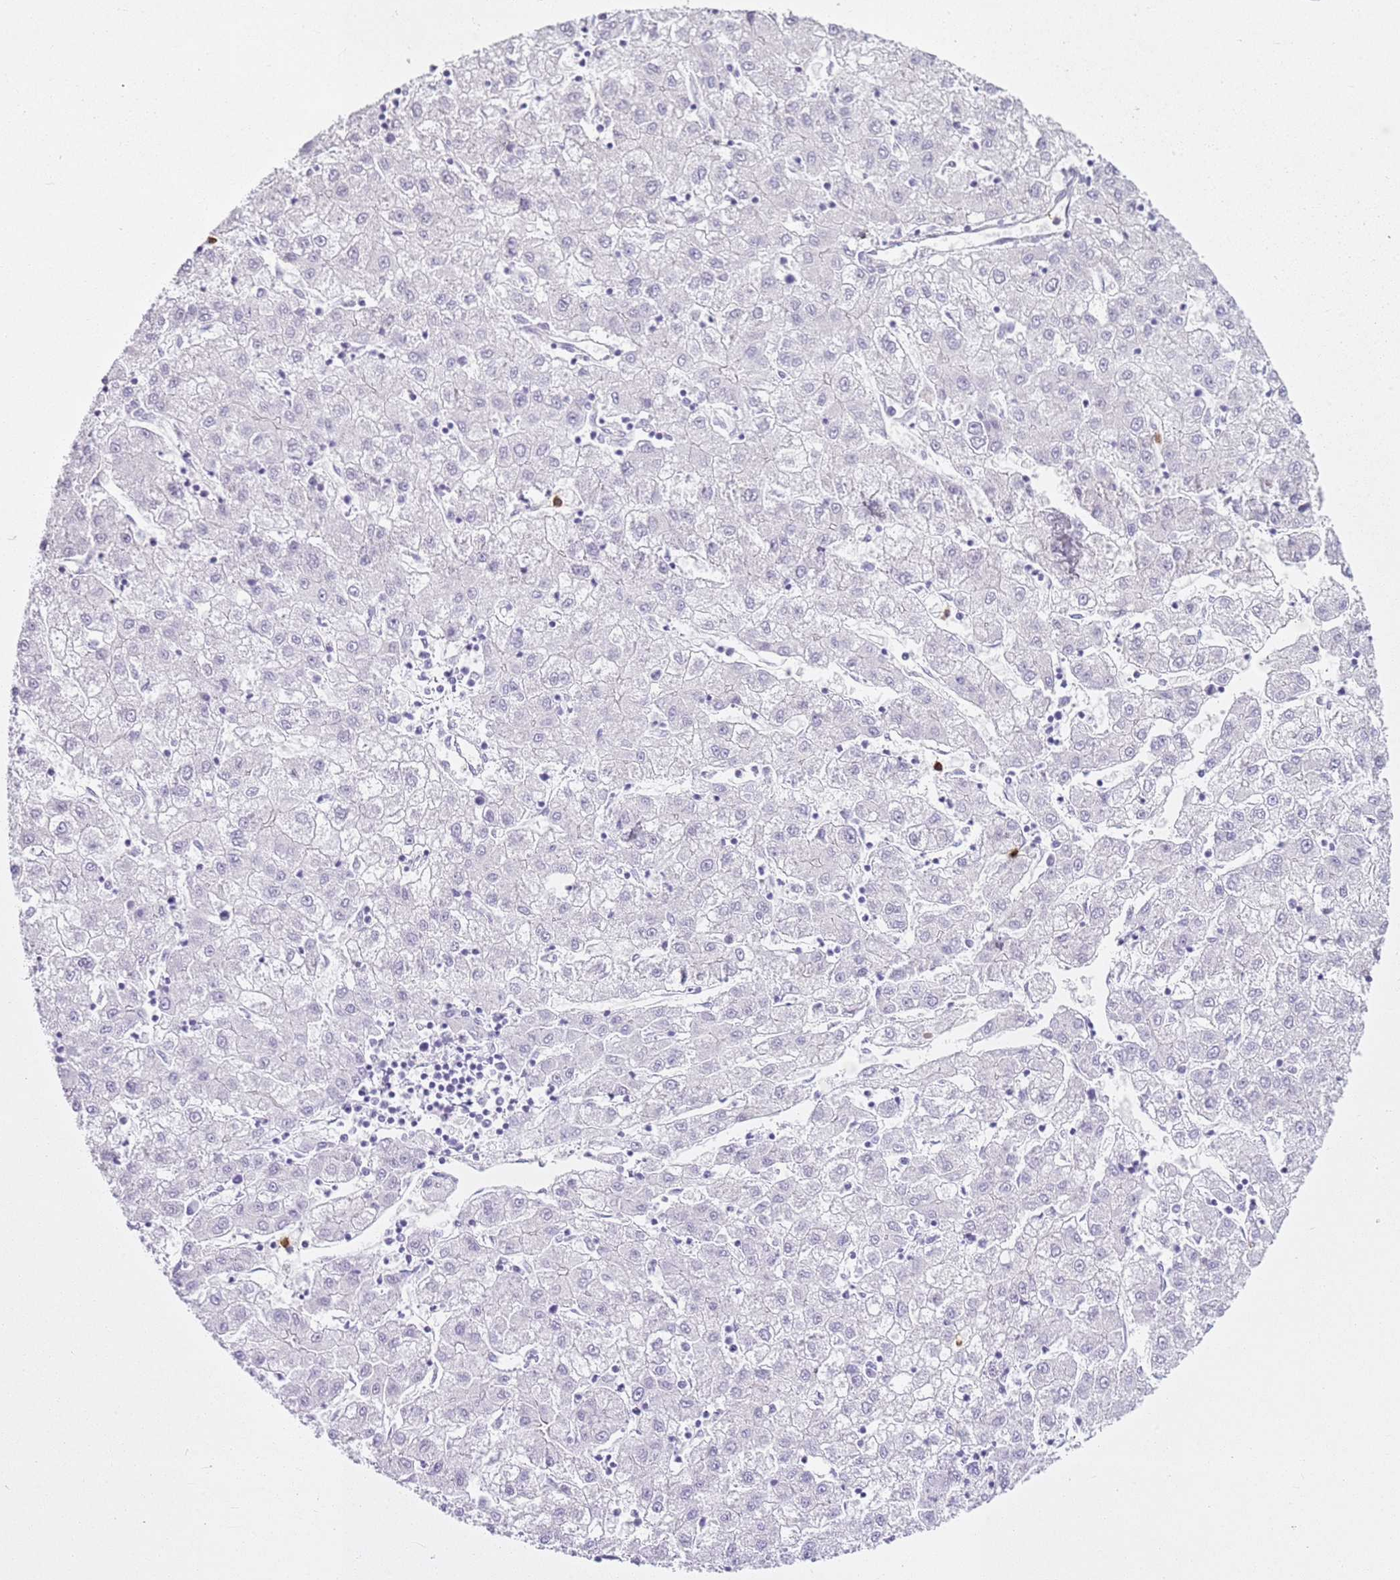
{"staining": {"intensity": "negative", "quantity": "none", "location": "none"}, "tissue": "liver cancer", "cell_type": "Tumor cells", "image_type": "cancer", "snomed": [{"axis": "morphology", "description": "Carcinoma, Hepatocellular, NOS"}, {"axis": "topography", "description": "Liver"}], "caption": "An image of human liver hepatocellular carcinoma is negative for staining in tumor cells. Brightfield microscopy of immunohistochemistry stained with DAB (brown) and hematoxylin (blue), captured at high magnification.", "gene": "CD177", "patient": {"sex": "male", "age": 72}}